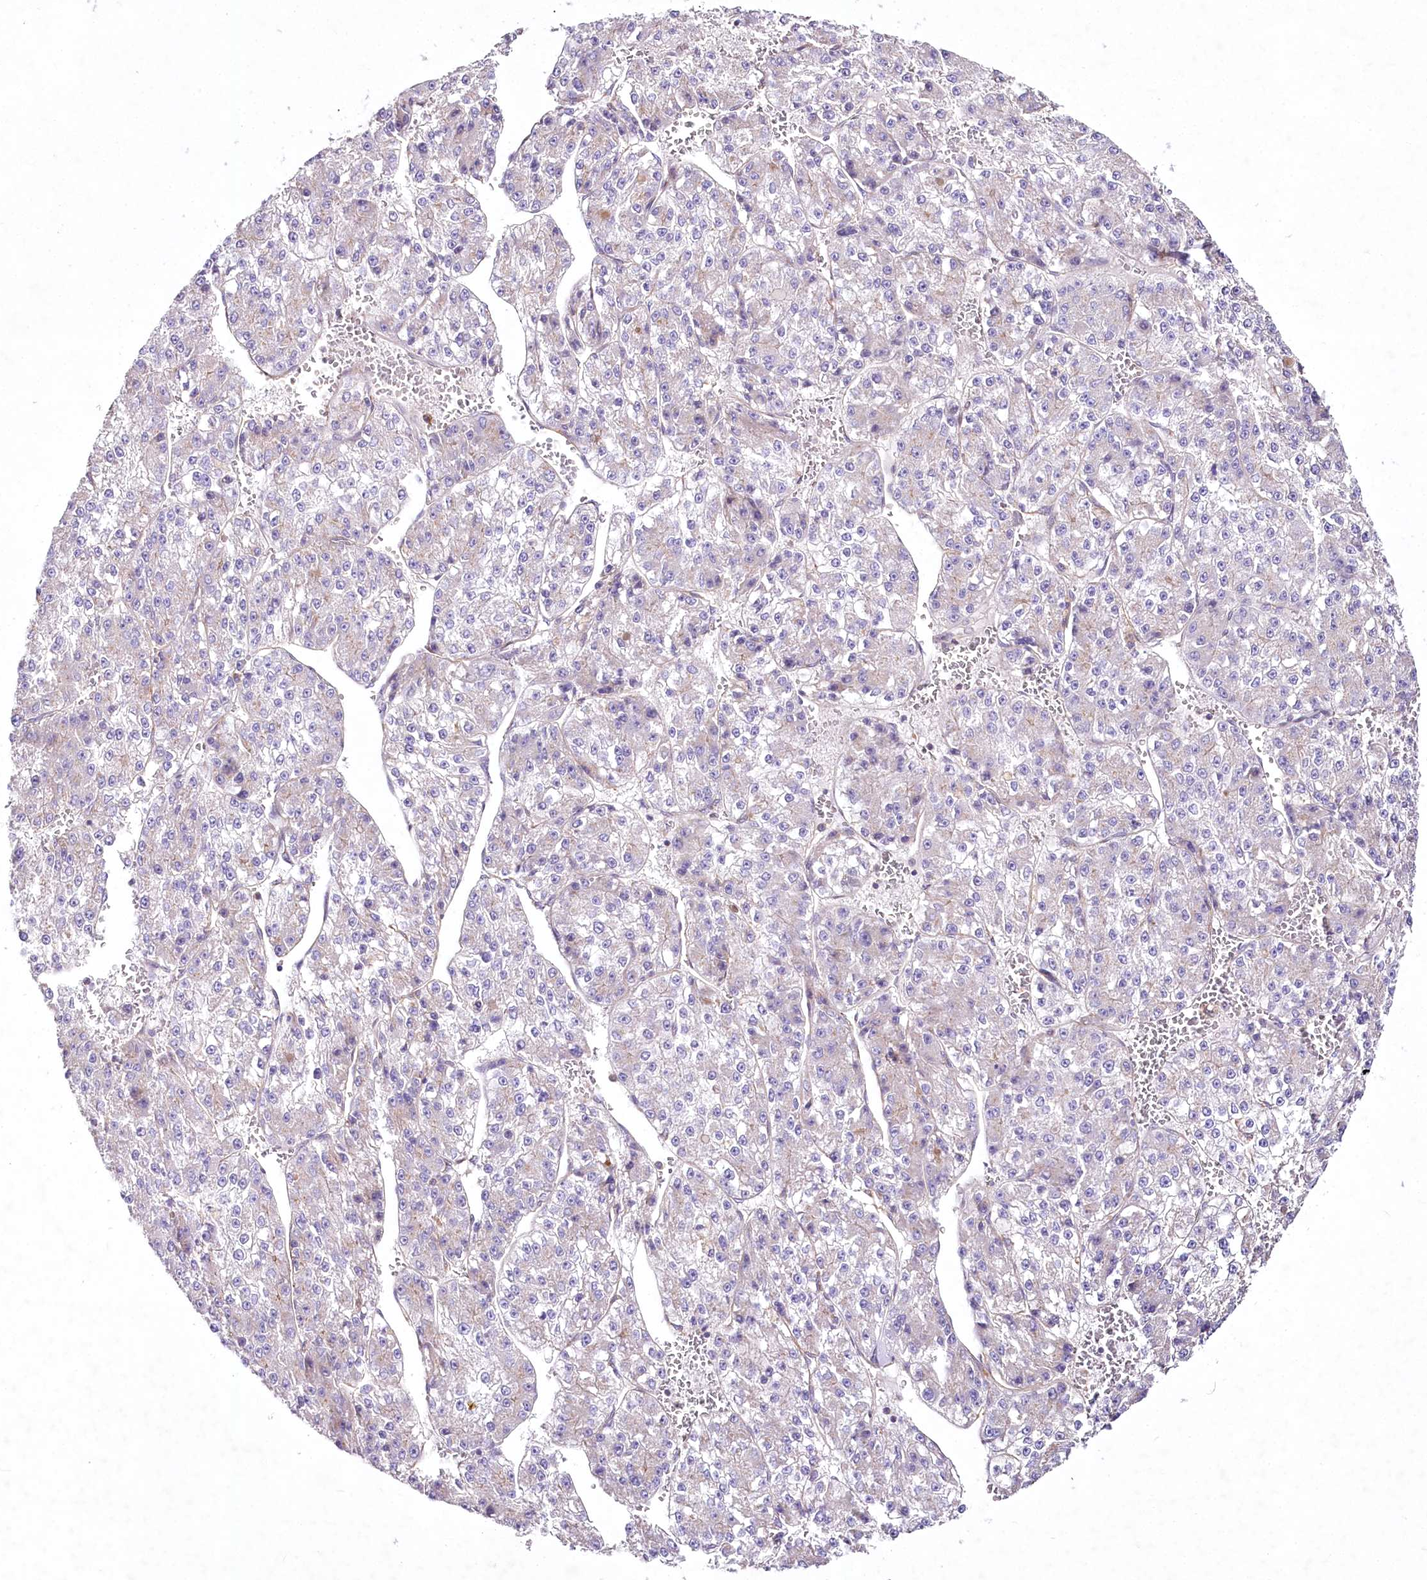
{"staining": {"intensity": "negative", "quantity": "none", "location": "none"}, "tissue": "liver cancer", "cell_type": "Tumor cells", "image_type": "cancer", "snomed": [{"axis": "morphology", "description": "Carcinoma, Hepatocellular, NOS"}, {"axis": "topography", "description": "Liver"}], "caption": "Immunohistochemistry histopathology image of human liver cancer stained for a protein (brown), which displays no positivity in tumor cells. (DAB (3,3'-diaminobenzidine) immunohistochemistry with hematoxylin counter stain).", "gene": "STX6", "patient": {"sex": "female", "age": 73}}